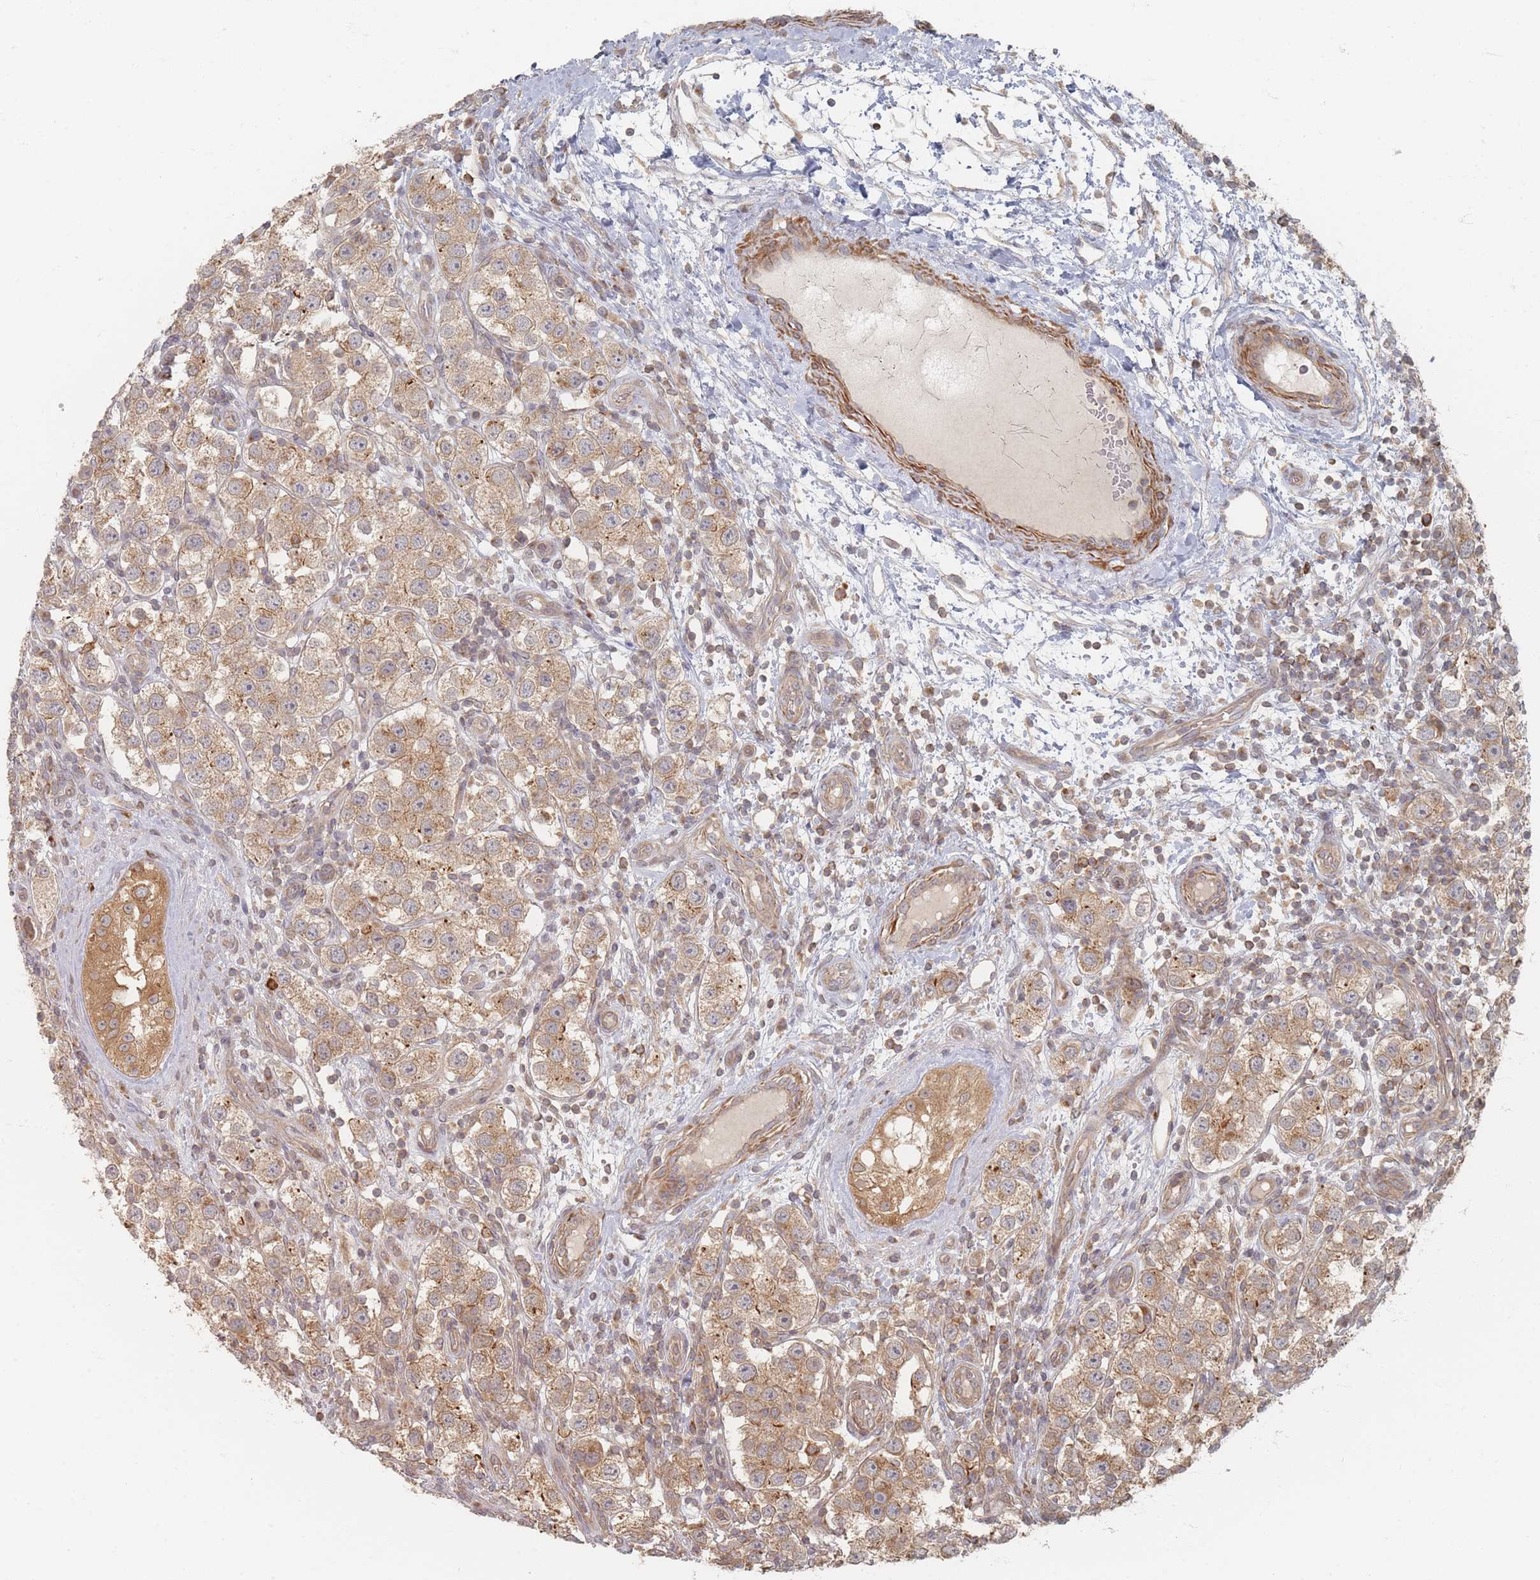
{"staining": {"intensity": "moderate", "quantity": ">75%", "location": "cytoplasmic/membranous"}, "tissue": "testis cancer", "cell_type": "Tumor cells", "image_type": "cancer", "snomed": [{"axis": "morphology", "description": "Seminoma, NOS"}, {"axis": "topography", "description": "Testis"}], "caption": "A brown stain shows moderate cytoplasmic/membranous expression of a protein in human testis seminoma tumor cells. Immunohistochemistry stains the protein in brown and the nuclei are stained blue.", "gene": "GLE1", "patient": {"sex": "male", "age": 37}}